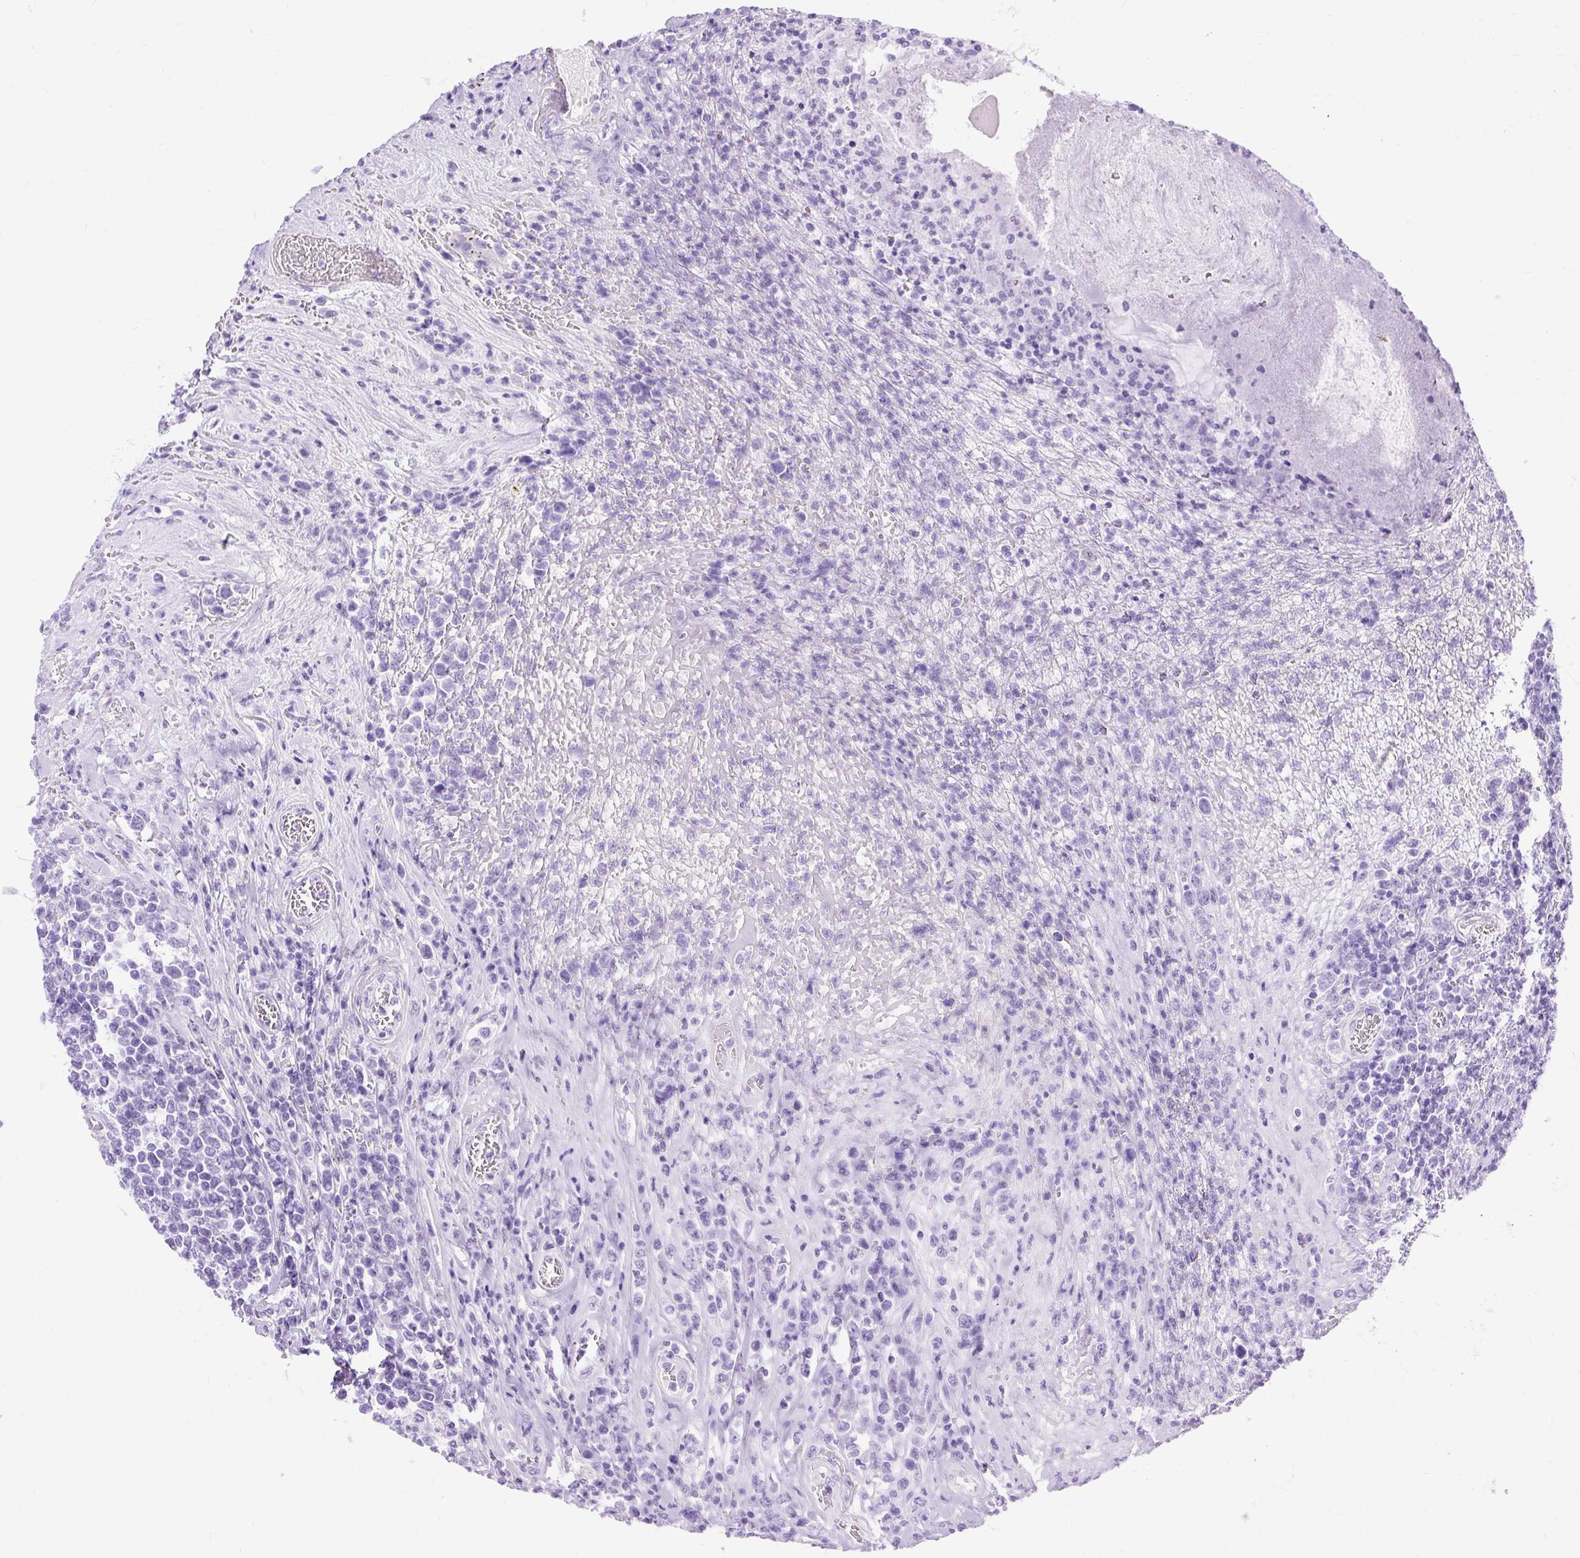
{"staining": {"intensity": "negative", "quantity": "none", "location": "none"}, "tissue": "lymphoma", "cell_type": "Tumor cells", "image_type": "cancer", "snomed": [{"axis": "morphology", "description": "Malignant lymphoma, non-Hodgkin's type, High grade"}, {"axis": "topography", "description": "Soft tissue"}], "caption": "High power microscopy histopathology image of an IHC image of lymphoma, revealing no significant expression in tumor cells.", "gene": "PVALB", "patient": {"sex": "female", "age": 56}}